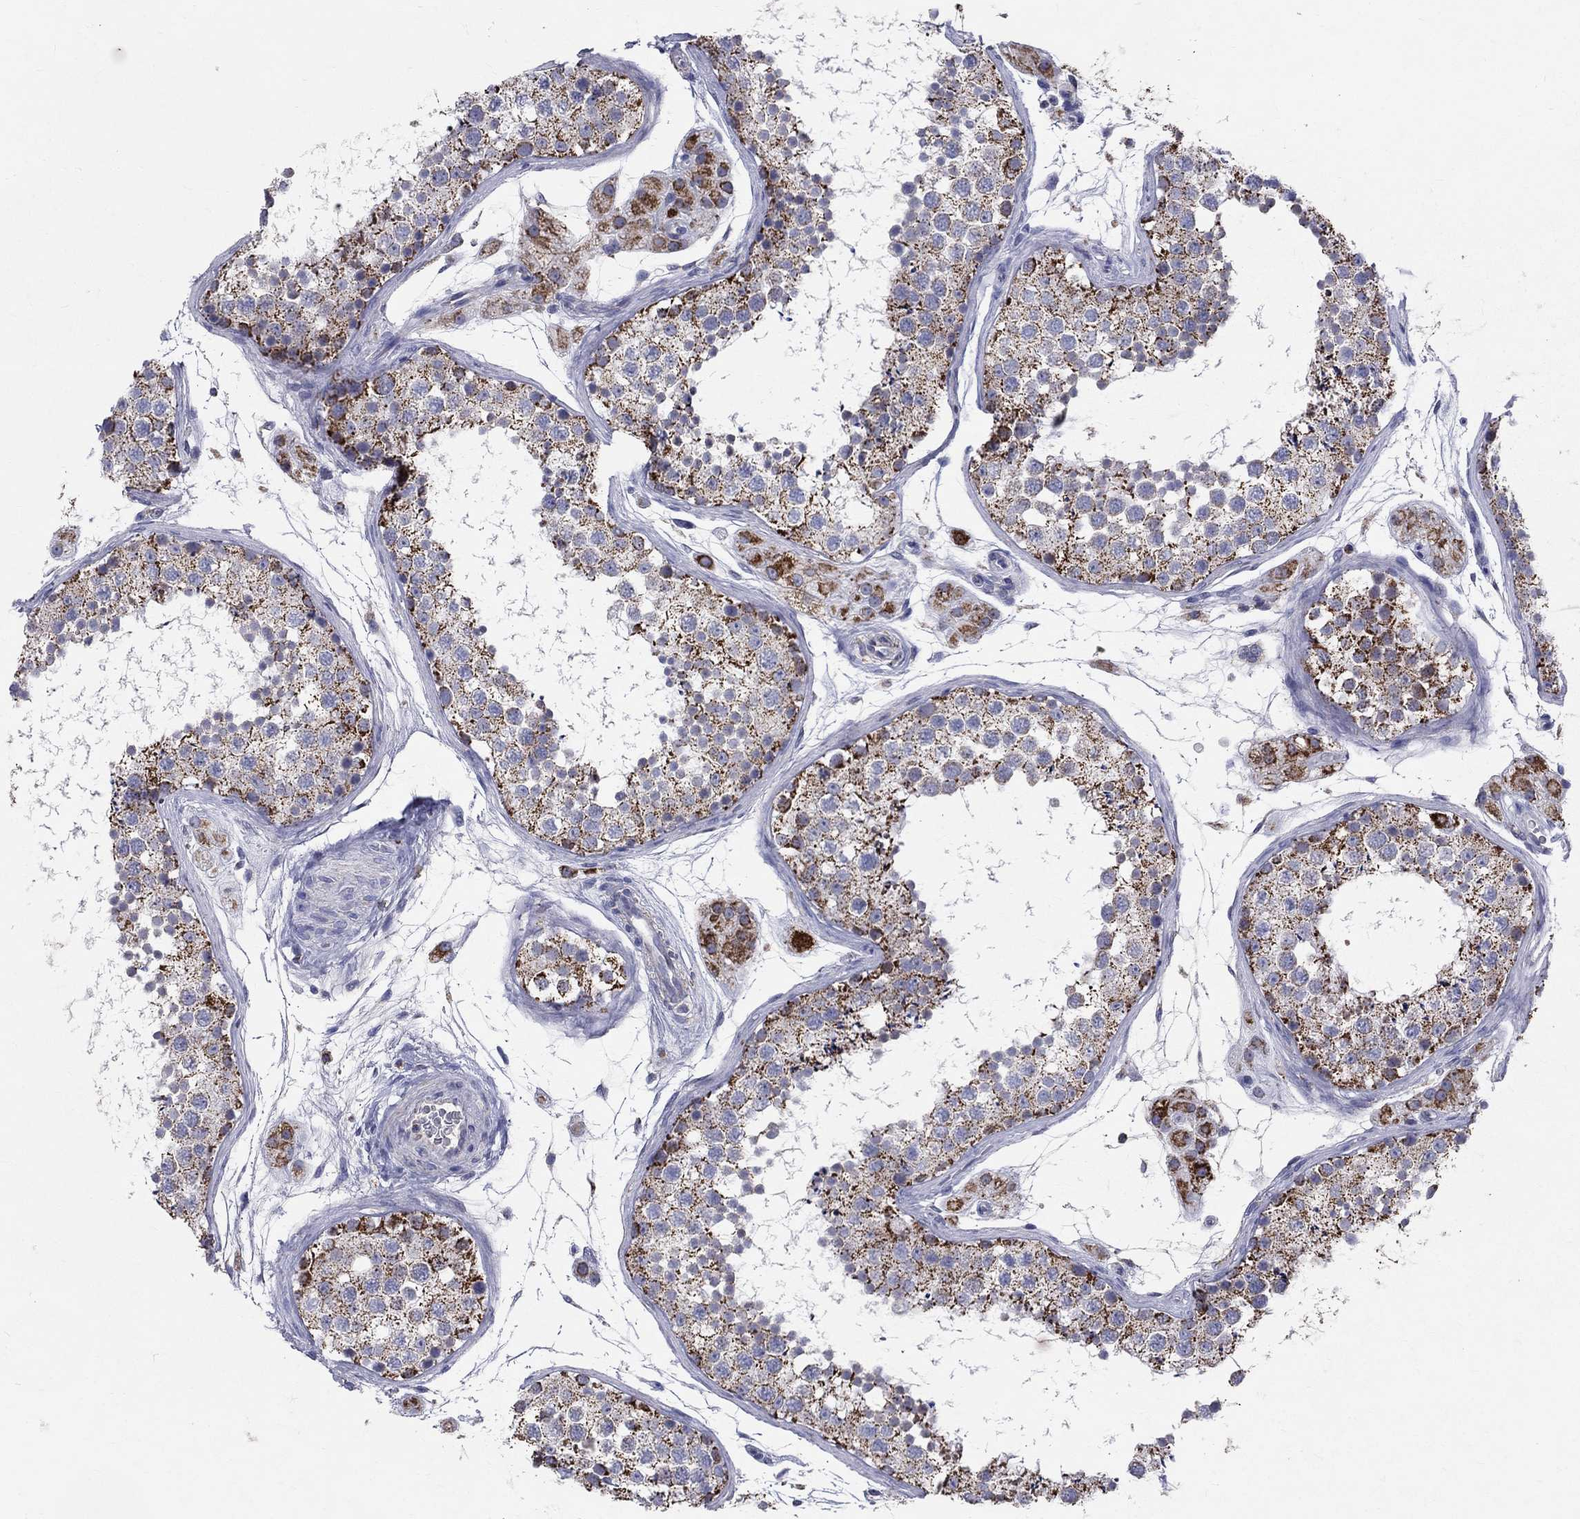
{"staining": {"intensity": "strong", "quantity": "<25%", "location": "cytoplasmic/membranous"}, "tissue": "testis", "cell_type": "Cells in seminiferous ducts", "image_type": "normal", "snomed": [{"axis": "morphology", "description": "Normal tissue, NOS"}, {"axis": "topography", "description": "Testis"}], "caption": "A brown stain labels strong cytoplasmic/membranous expression of a protein in cells in seminiferous ducts of normal testis. The protein is shown in brown color, while the nuclei are stained blue.", "gene": "SLC4A10", "patient": {"sex": "male", "age": 41}}